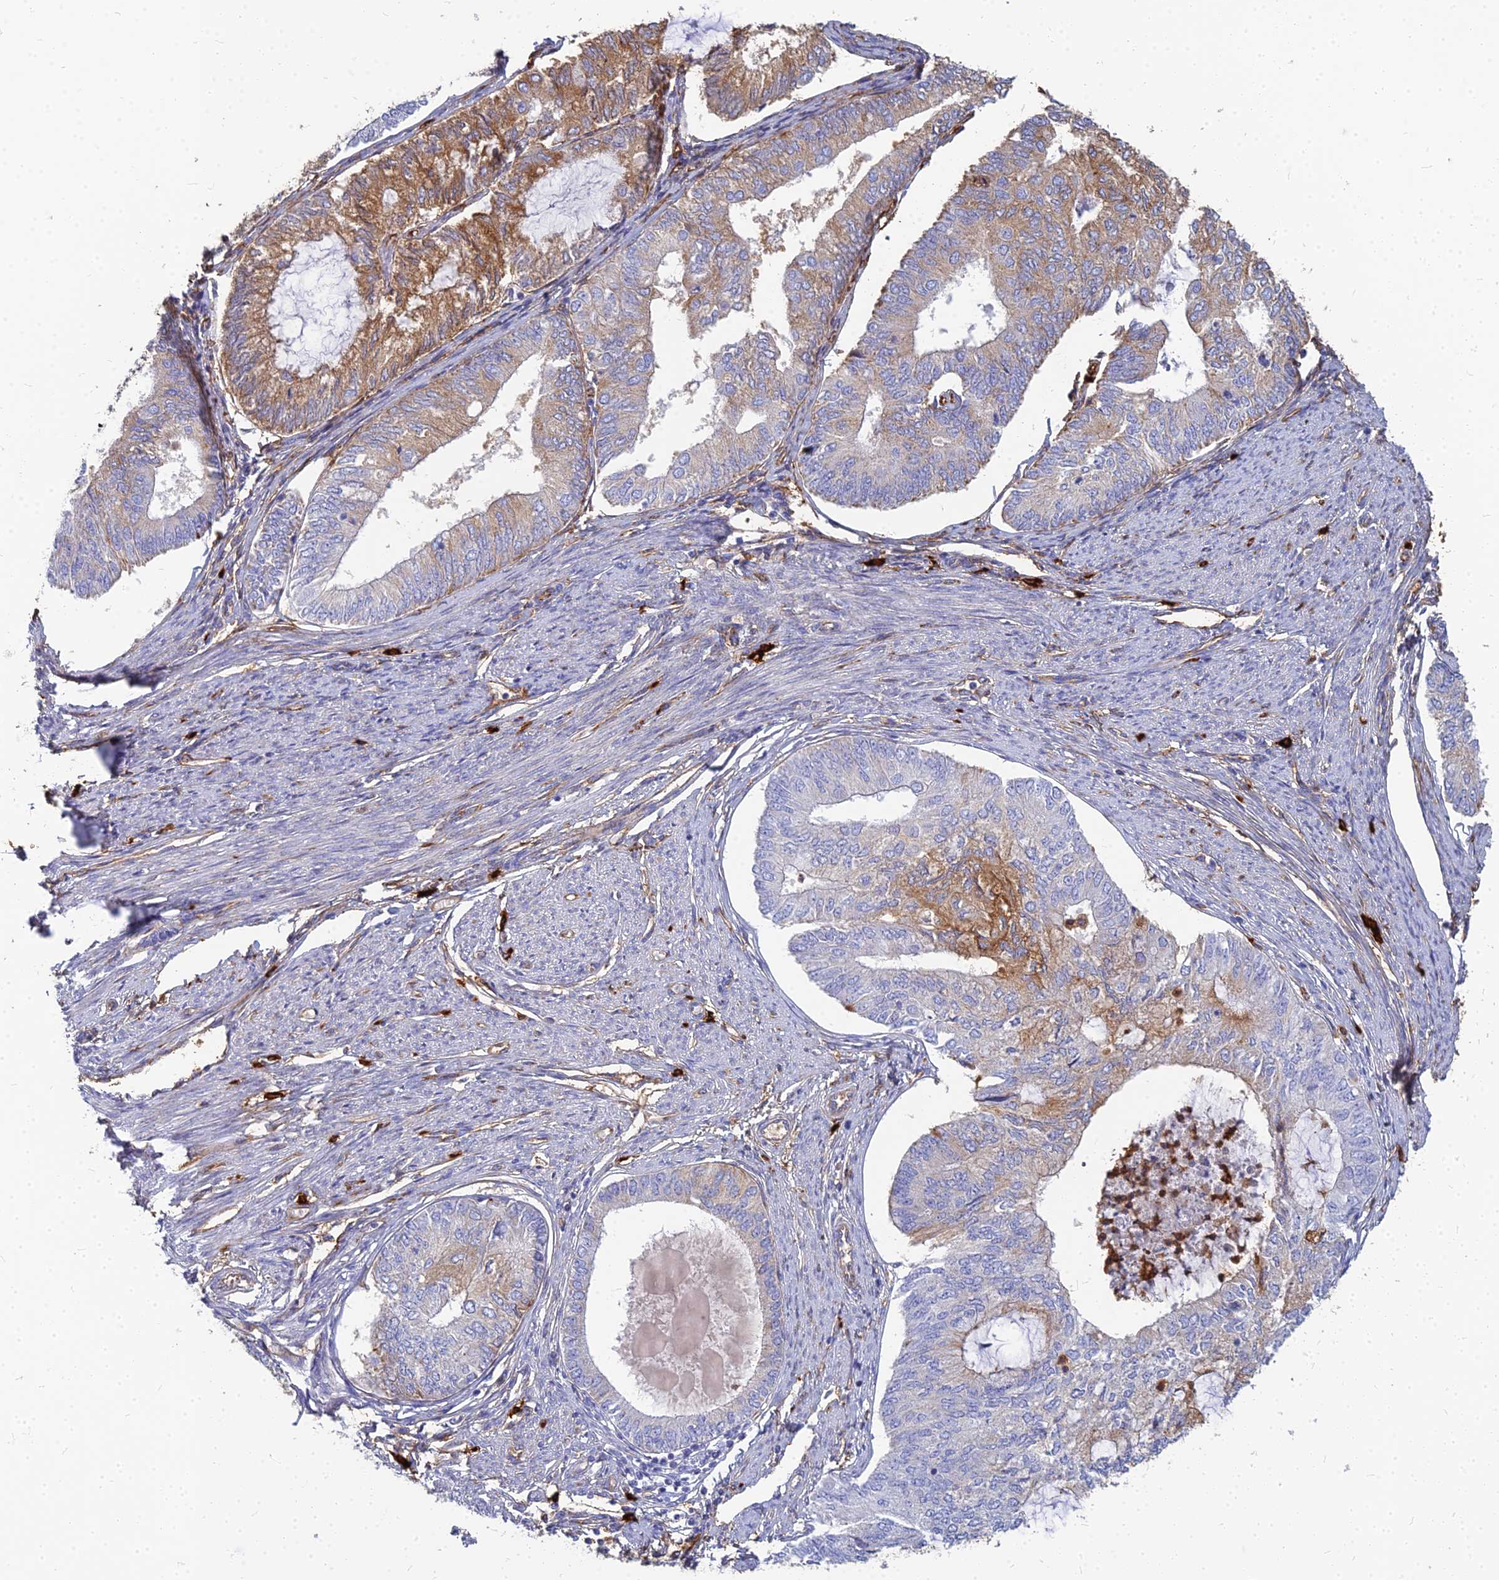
{"staining": {"intensity": "moderate", "quantity": "<25%", "location": "cytoplasmic/membranous"}, "tissue": "endometrial cancer", "cell_type": "Tumor cells", "image_type": "cancer", "snomed": [{"axis": "morphology", "description": "Adenocarcinoma, NOS"}, {"axis": "topography", "description": "Endometrium"}], "caption": "Immunohistochemical staining of endometrial cancer (adenocarcinoma) exhibits low levels of moderate cytoplasmic/membranous protein expression in approximately <25% of tumor cells. (DAB IHC with brightfield microscopy, high magnification).", "gene": "VAT1", "patient": {"sex": "female", "age": 68}}